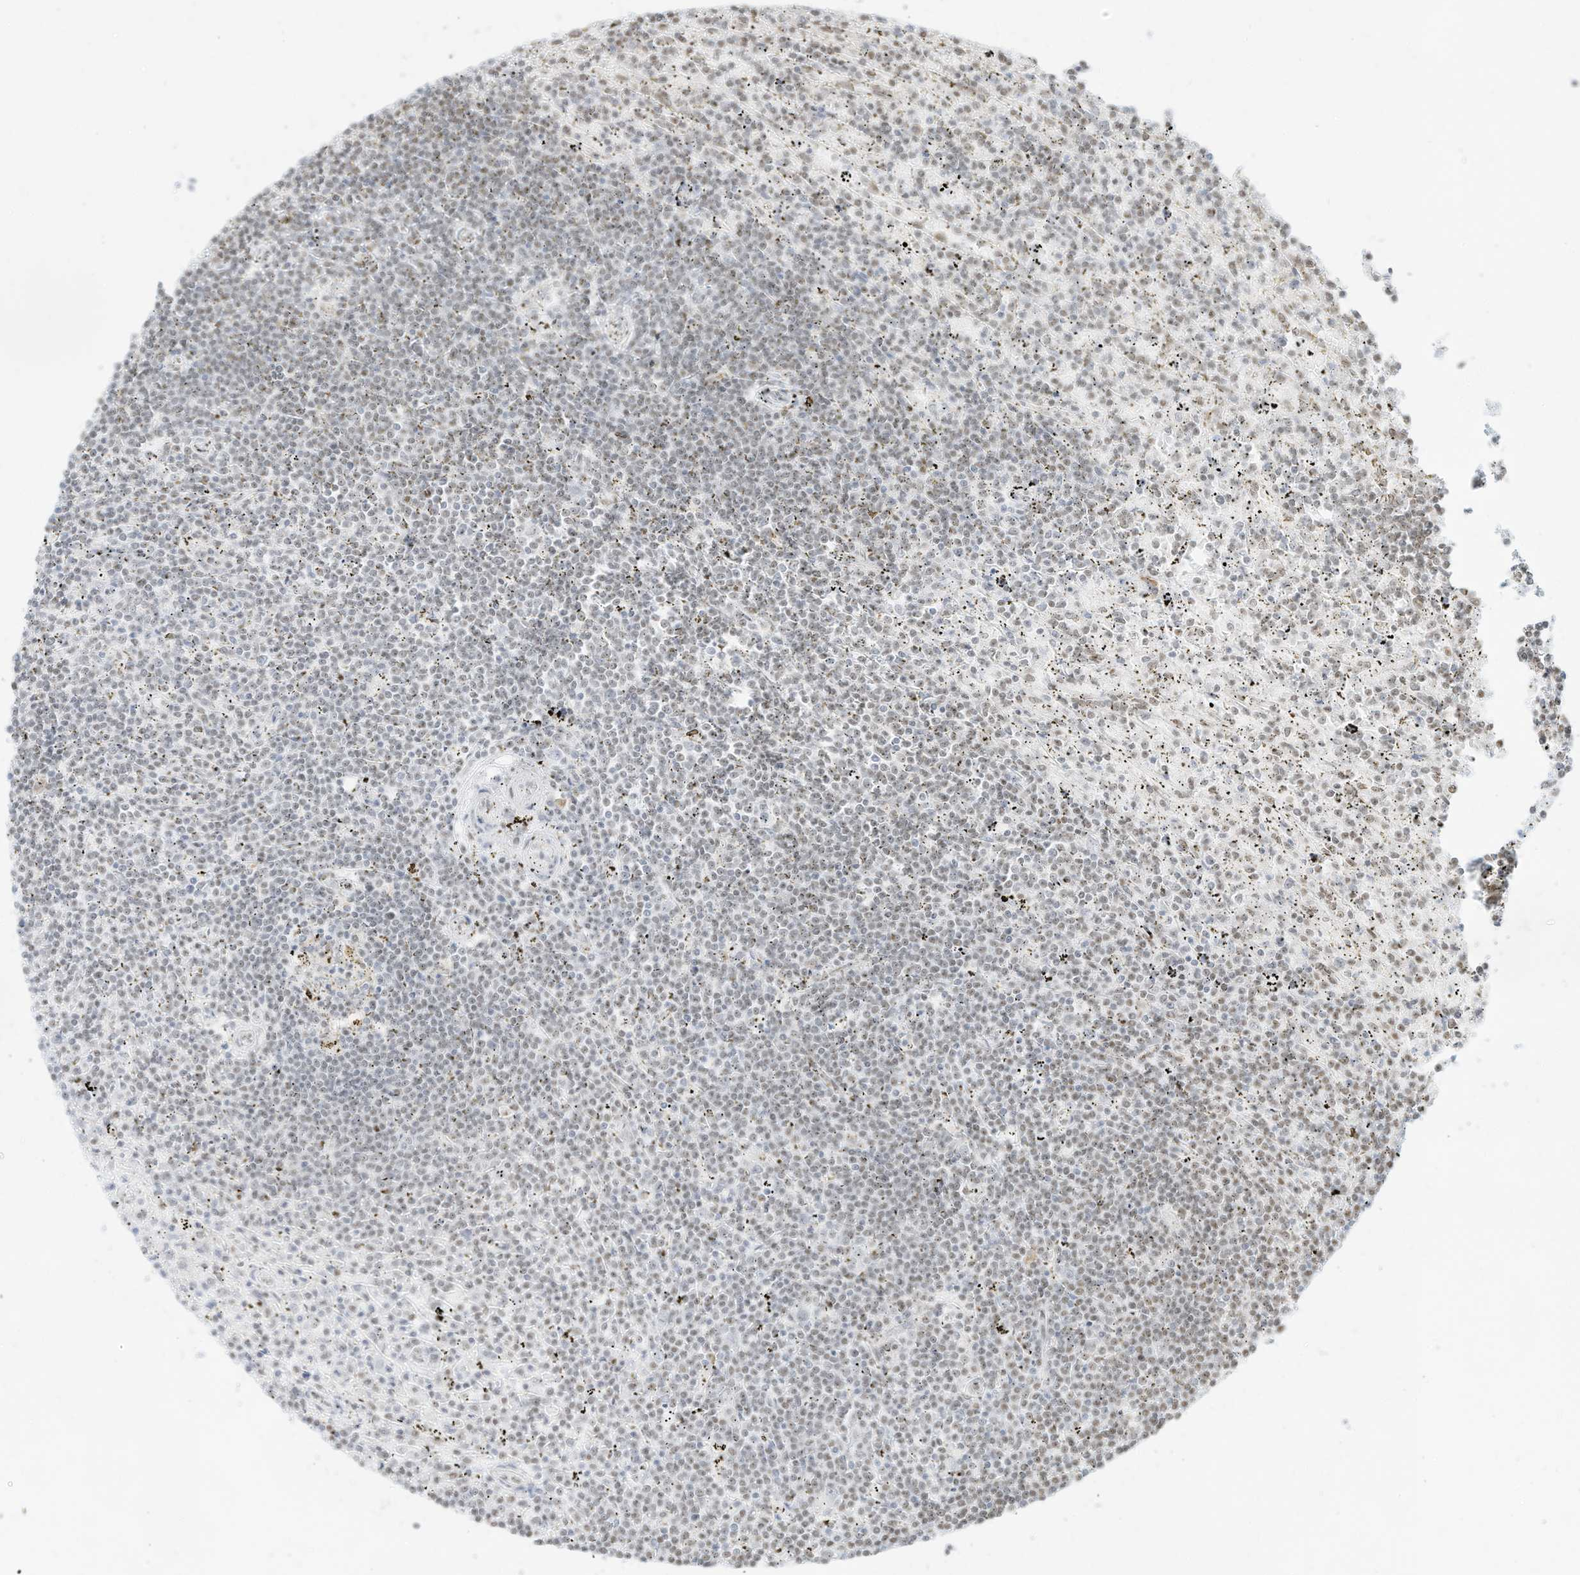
{"staining": {"intensity": "negative", "quantity": "none", "location": "none"}, "tissue": "lymphoma", "cell_type": "Tumor cells", "image_type": "cancer", "snomed": [{"axis": "morphology", "description": "Malignant lymphoma, non-Hodgkin's type, Low grade"}, {"axis": "topography", "description": "Spleen"}], "caption": "DAB (3,3'-diaminobenzidine) immunohistochemical staining of low-grade malignant lymphoma, non-Hodgkin's type displays no significant staining in tumor cells. (Stains: DAB immunohistochemistry with hematoxylin counter stain, Microscopy: brightfield microscopy at high magnification).", "gene": "NHSL1", "patient": {"sex": "male", "age": 76}}